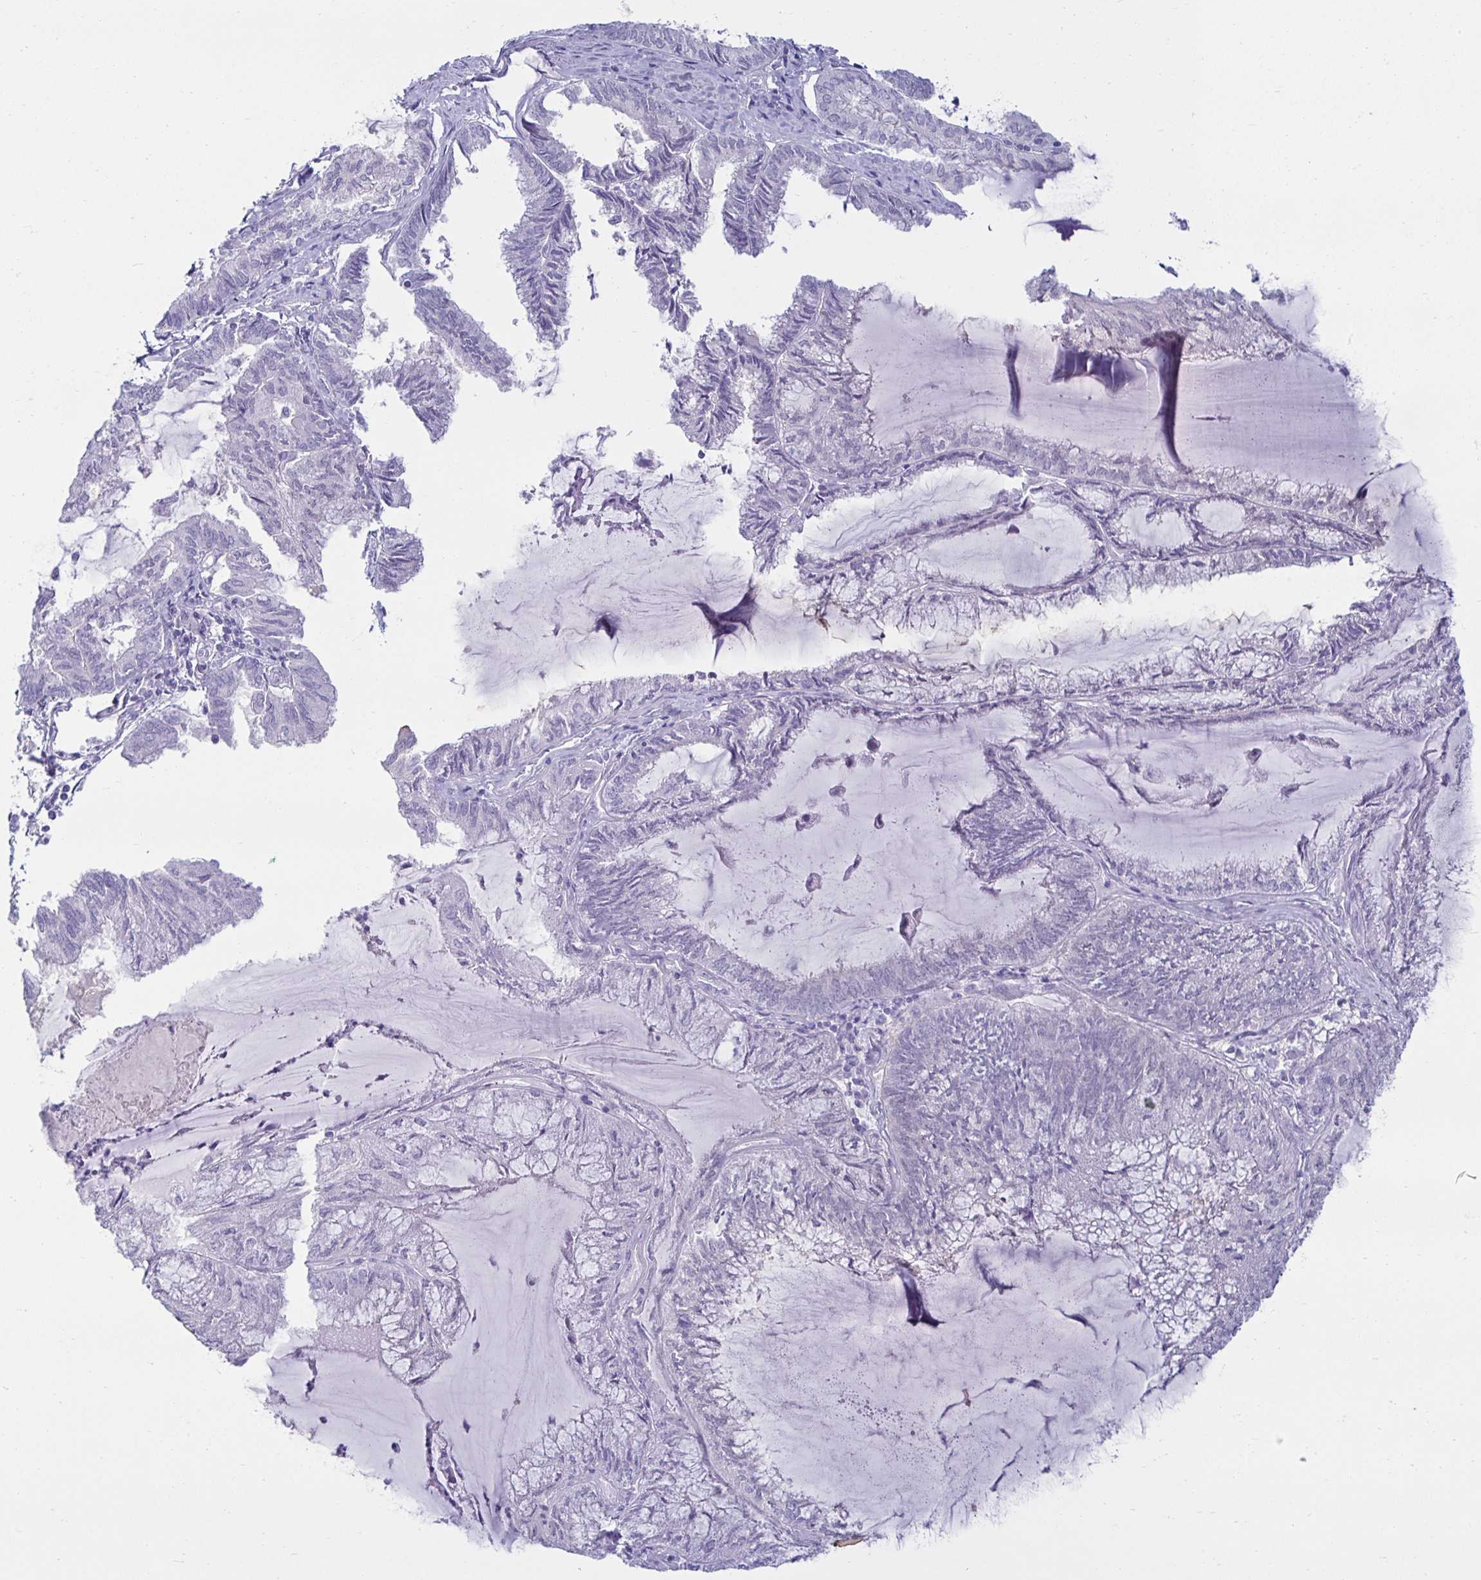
{"staining": {"intensity": "weak", "quantity": "<25%", "location": "cytoplasmic/membranous"}, "tissue": "endometrial cancer", "cell_type": "Tumor cells", "image_type": "cancer", "snomed": [{"axis": "morphology", "description": "Carcinoma, NOS"}, {"axis": "topography", "description": "Endometrium"}], "caption": "Photomicrograph shows no protein positivity in tumor cells of carcinoma (endometrial) tissue.", "gene": "MON2", "patient": {"sex": "female", "age": 62}}